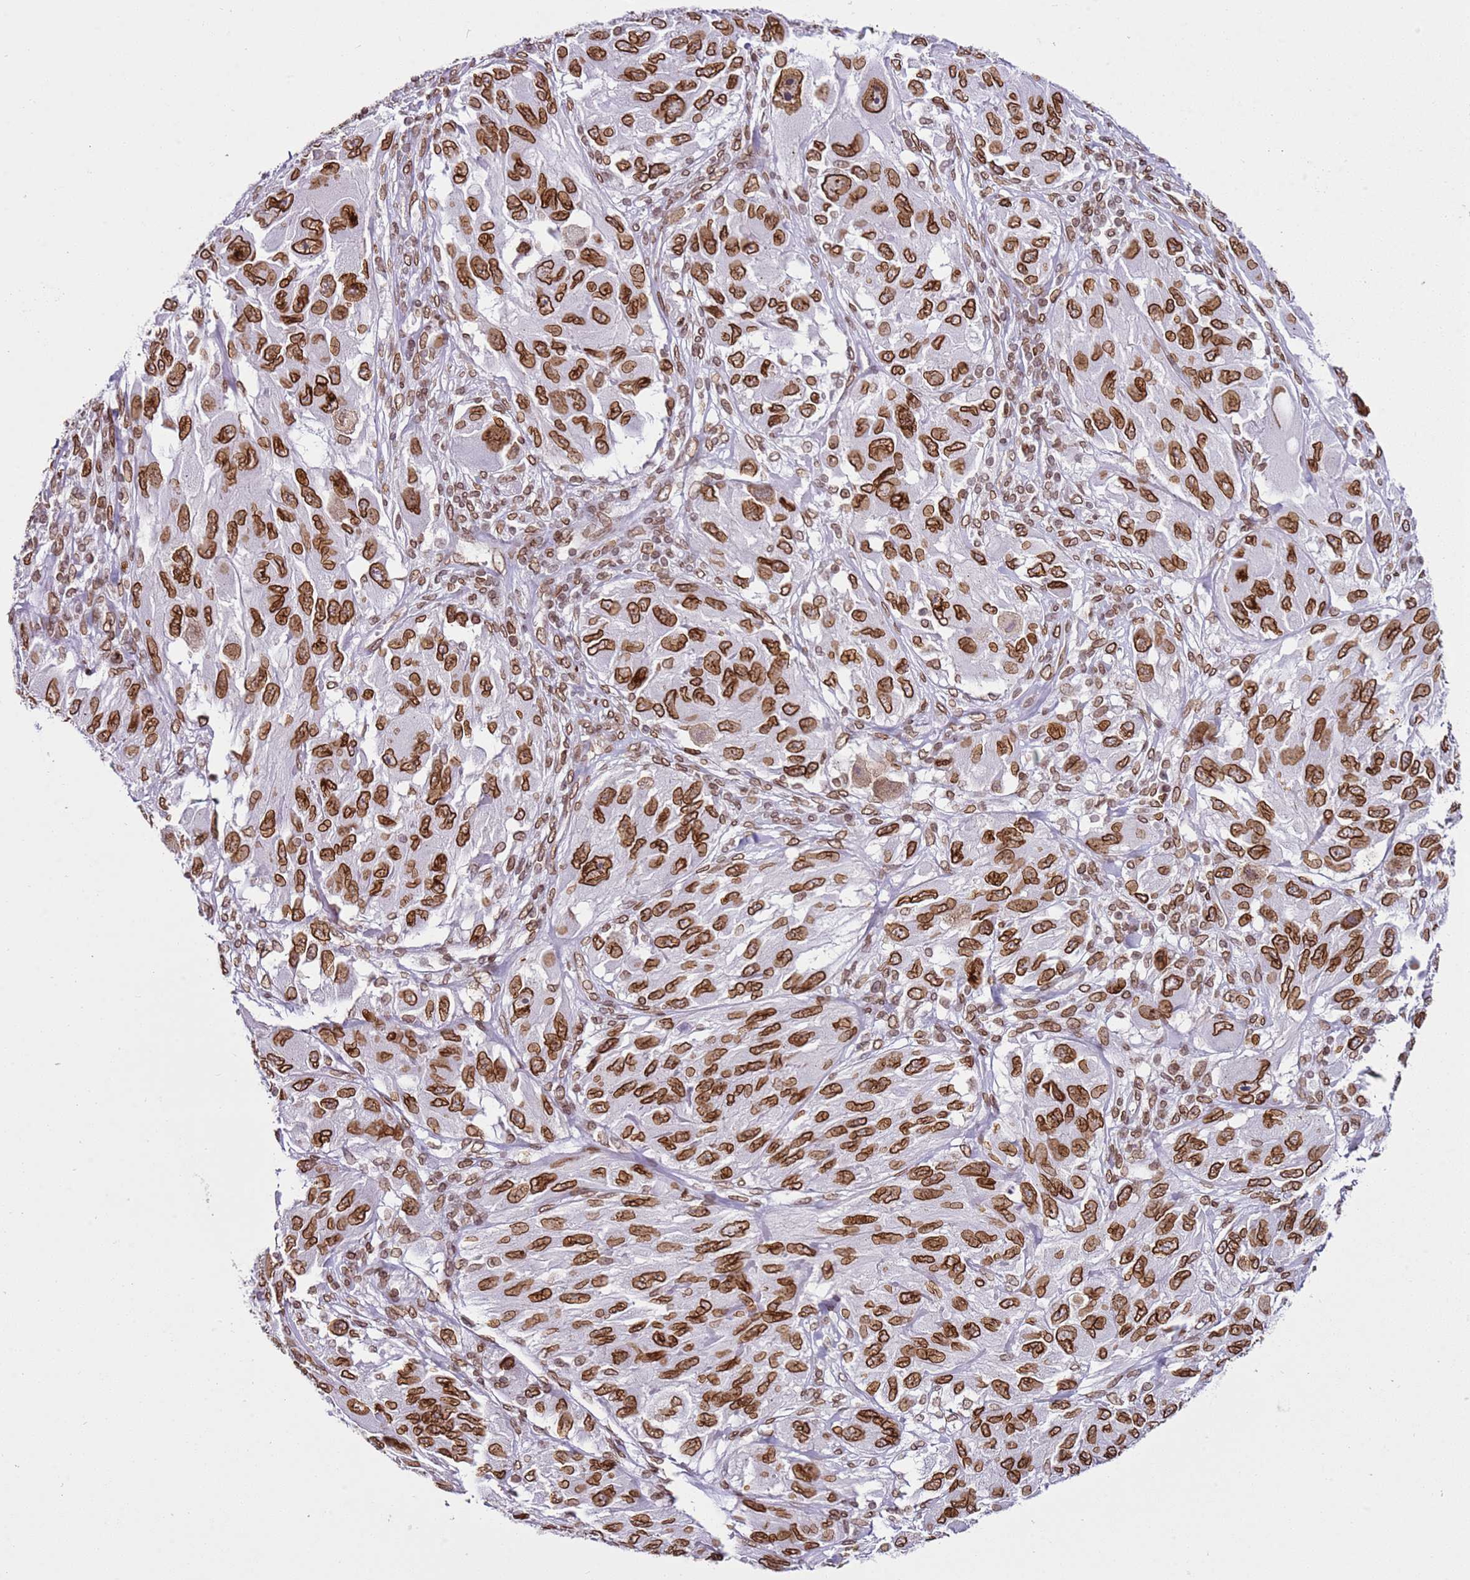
{"staining": {"intensity": "strong", "quantity": ">75%", "location": "cytoplasmic/membranous,nuclear"}, "tissue": "melanoma", "cell_type": "Tumor cells", "image_type": "cancer", "snomed": [{"axis": "morphology", "description": "Malignant melanoma, NOS"}, {"axis": "topography", "description": "Skin"}], "caption": "Melanoma stained for a protein displays strong cytoplasmic/membranous and nuclear positivity in tumor cells. Using DAB (3,3'-diaminobenzidine) (brown) and hematoxylin (blue) stains, captured at high magnification using brightfield microscopy.", "gene": "POU6F1", "patient": {"sex": "female", "age": 91}}